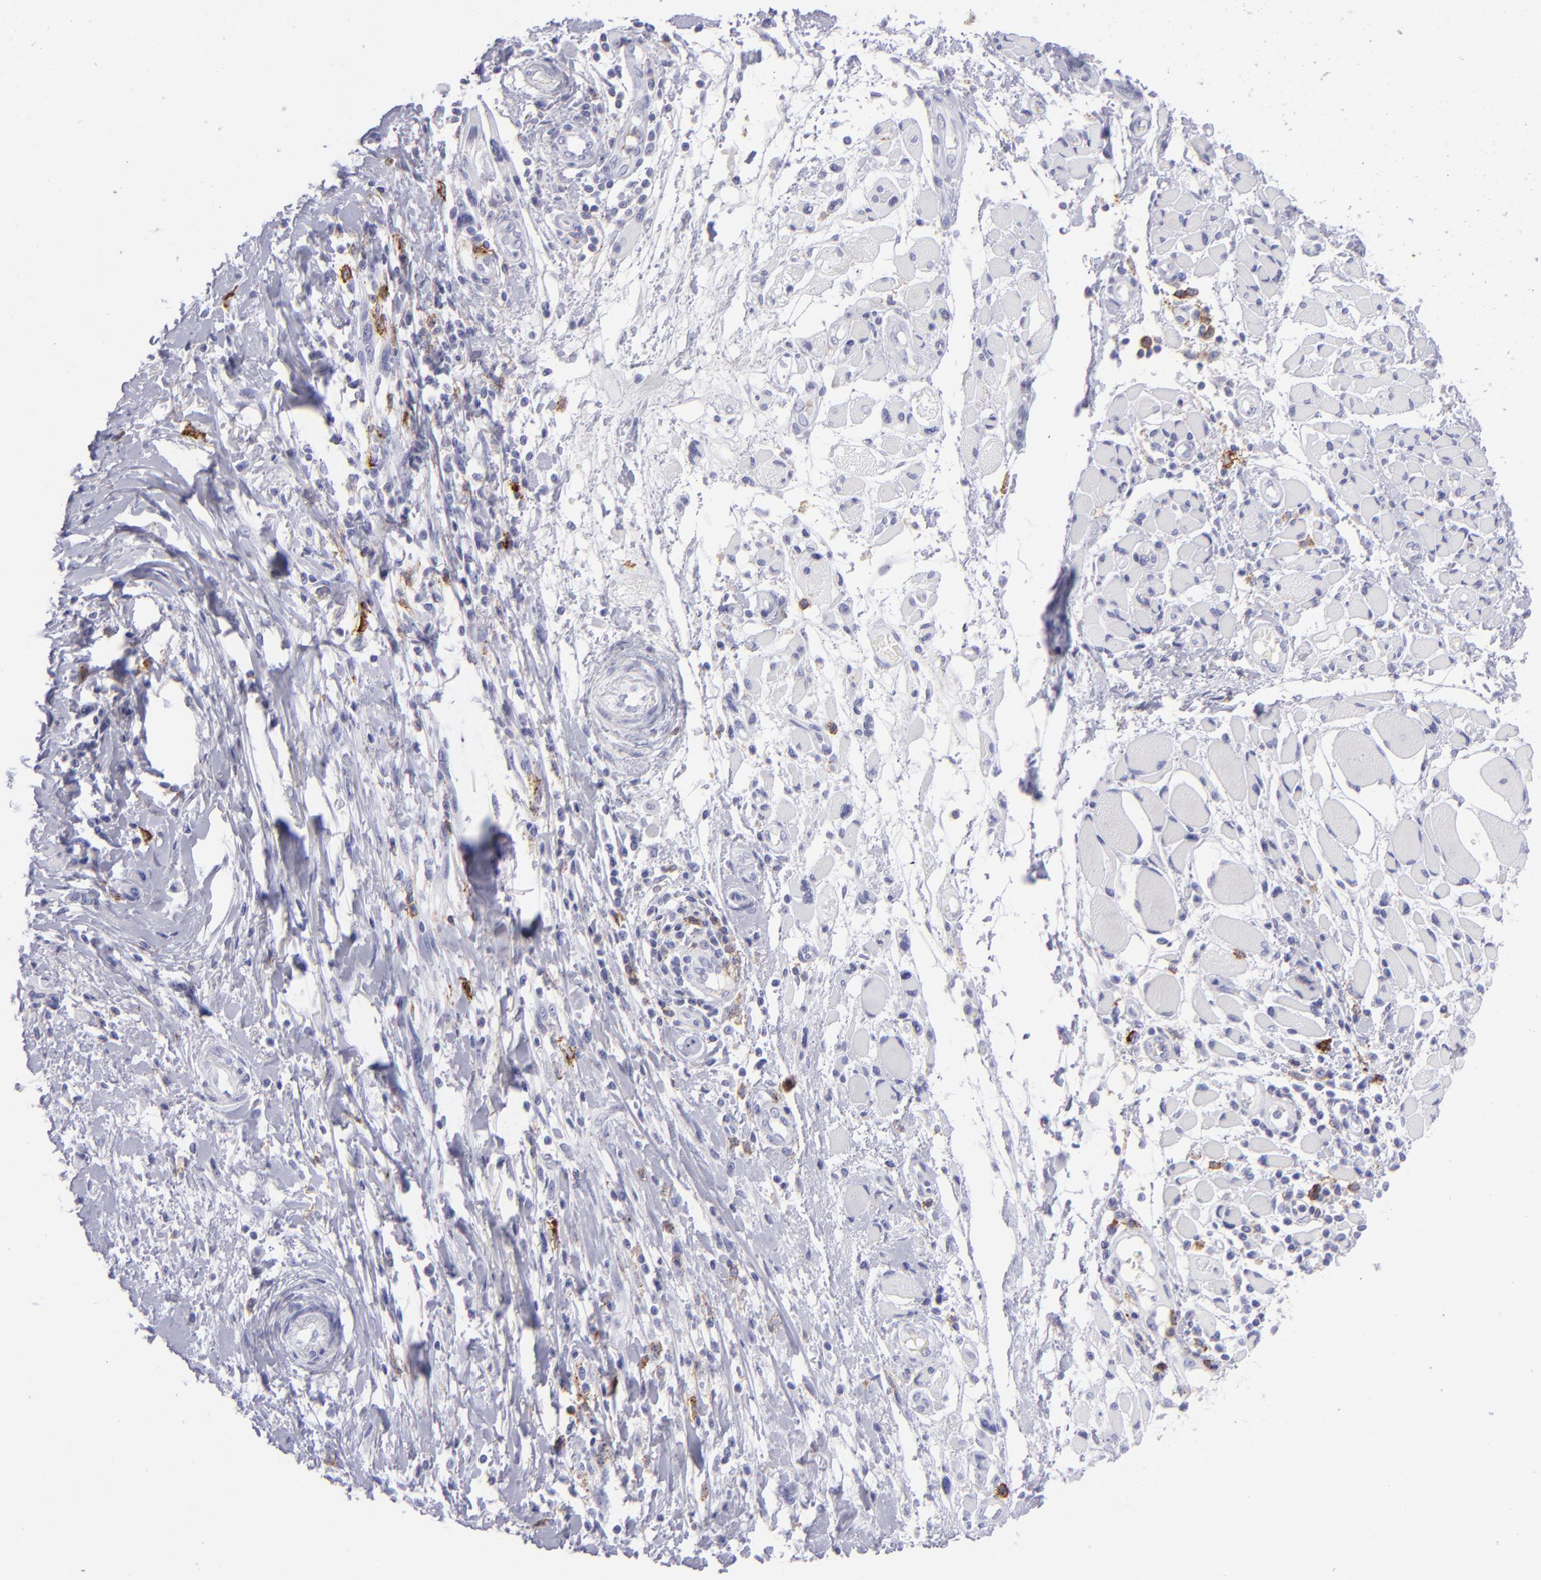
{"staining": {"intensity": "negative", "quantity": "none", "location": "none"}, "tissue": "melanoma", "cell_type": "Tumor cells", "image_type": "cancer", "snomed": [{"axis": "morphology", "description": "Malignant melanoma, NOS"}, {"axis": "topography", "description": "Skin"}], "caption": "IHC histopathology image of neoplastic tissue: human melanoma stained with DAB (3,3'-diaminobenzidine) exhibits no significant protein staining in tumor cells.", "gene": "SELPLG", "patient": {"sex": "male", "age": 91}}